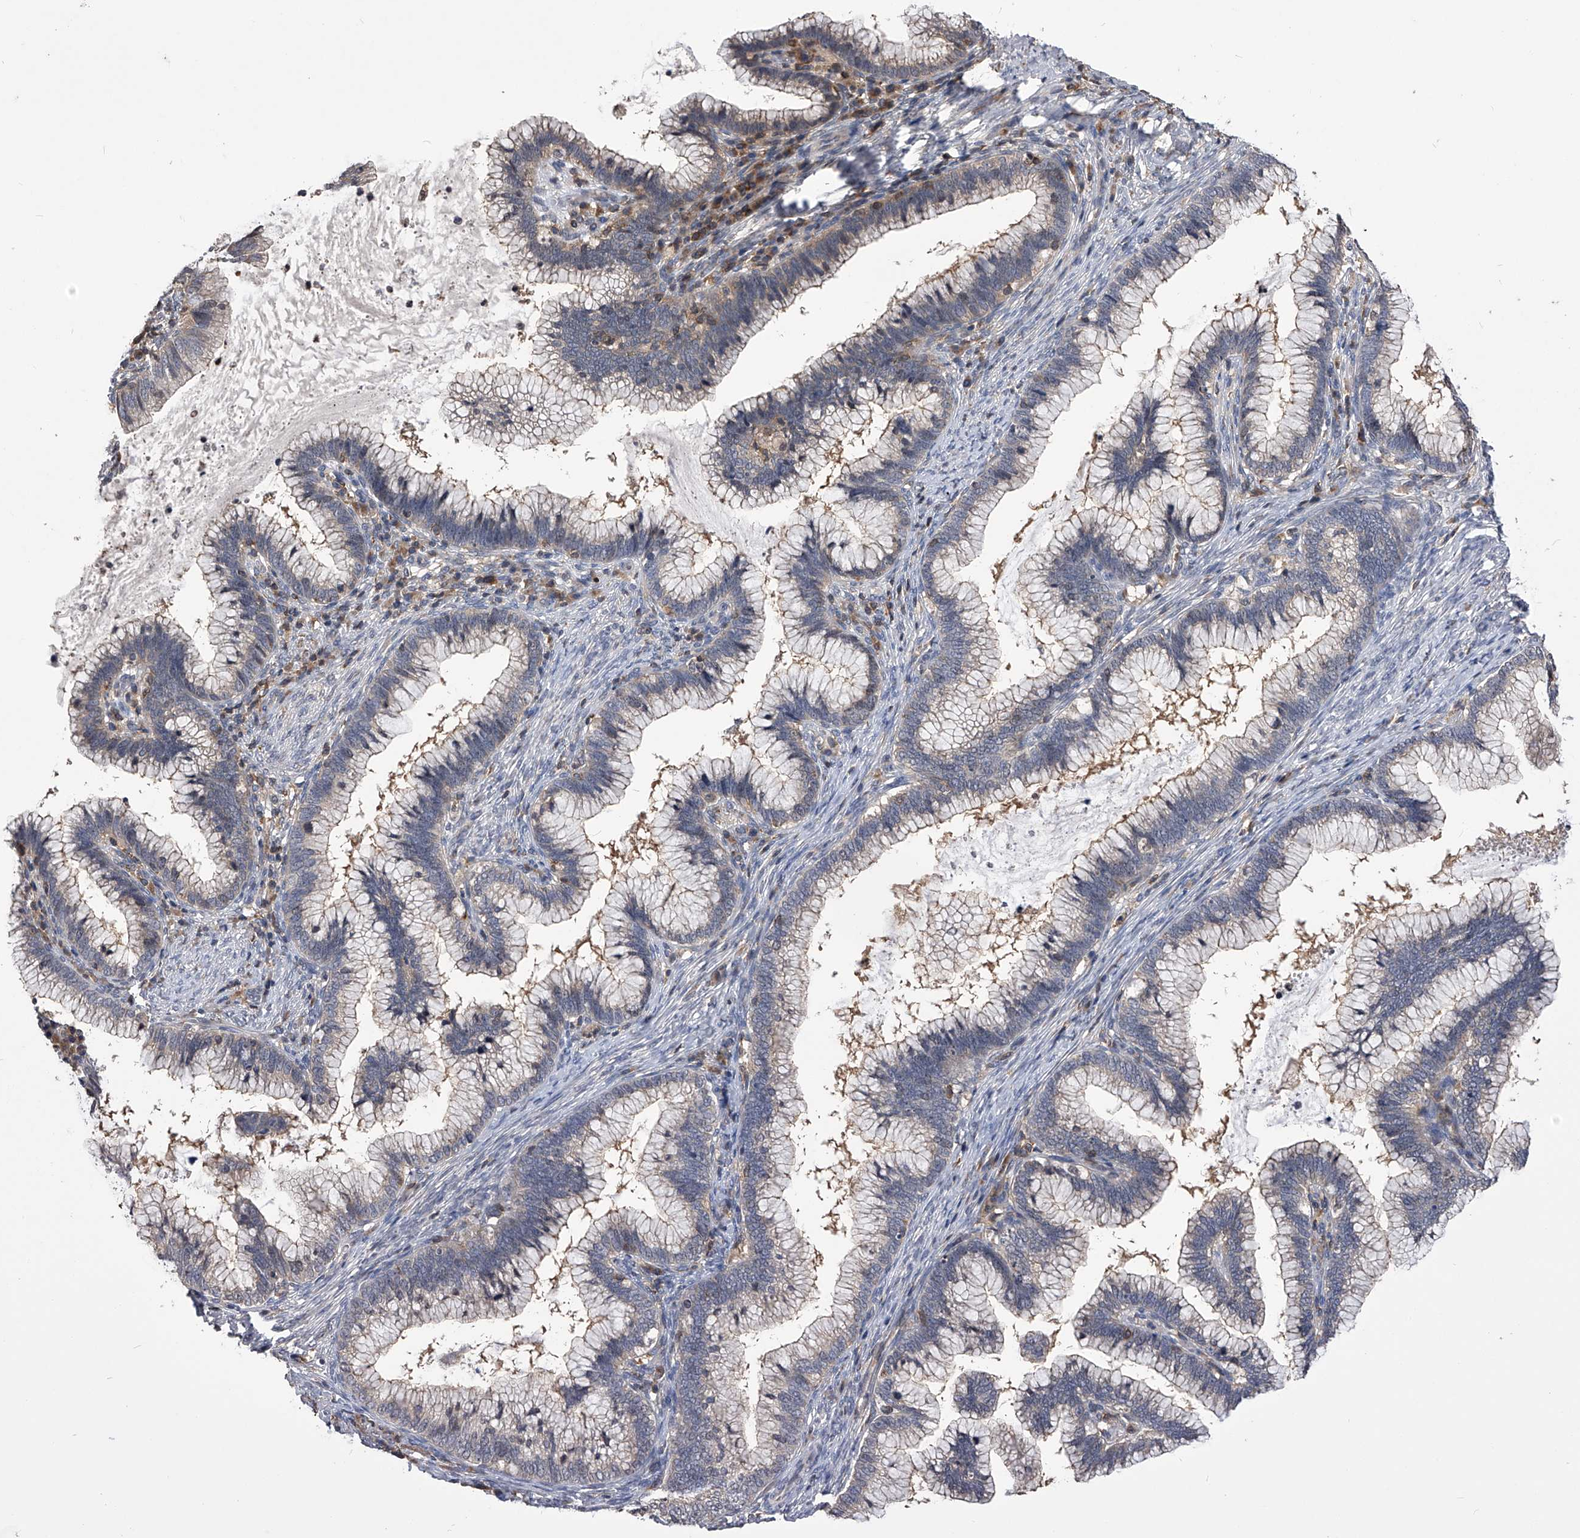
{"staining": {"intensity": "weak", "quantity": "25%-75%", "location": "cytoplasmic/membranous"}, "tissue": "cervical cancer", "cell_type": "Tumor cells", "image_type": "cancer", "snomed": [{"axis": "morphology", "description": "Adenocarcinoma, NOS"}, {"axis": "topography", "description": "Cervix"}], "caption": "An immunohistochemistry micrograph of tumor tissue is shown. Protein staining in brown labels weak cytoplasmic/membranous positivity in adenocarcinoma (cervical) within tumor cells.", "gene": "PAN3", "patient": {"sex": "female", "age": 36}}